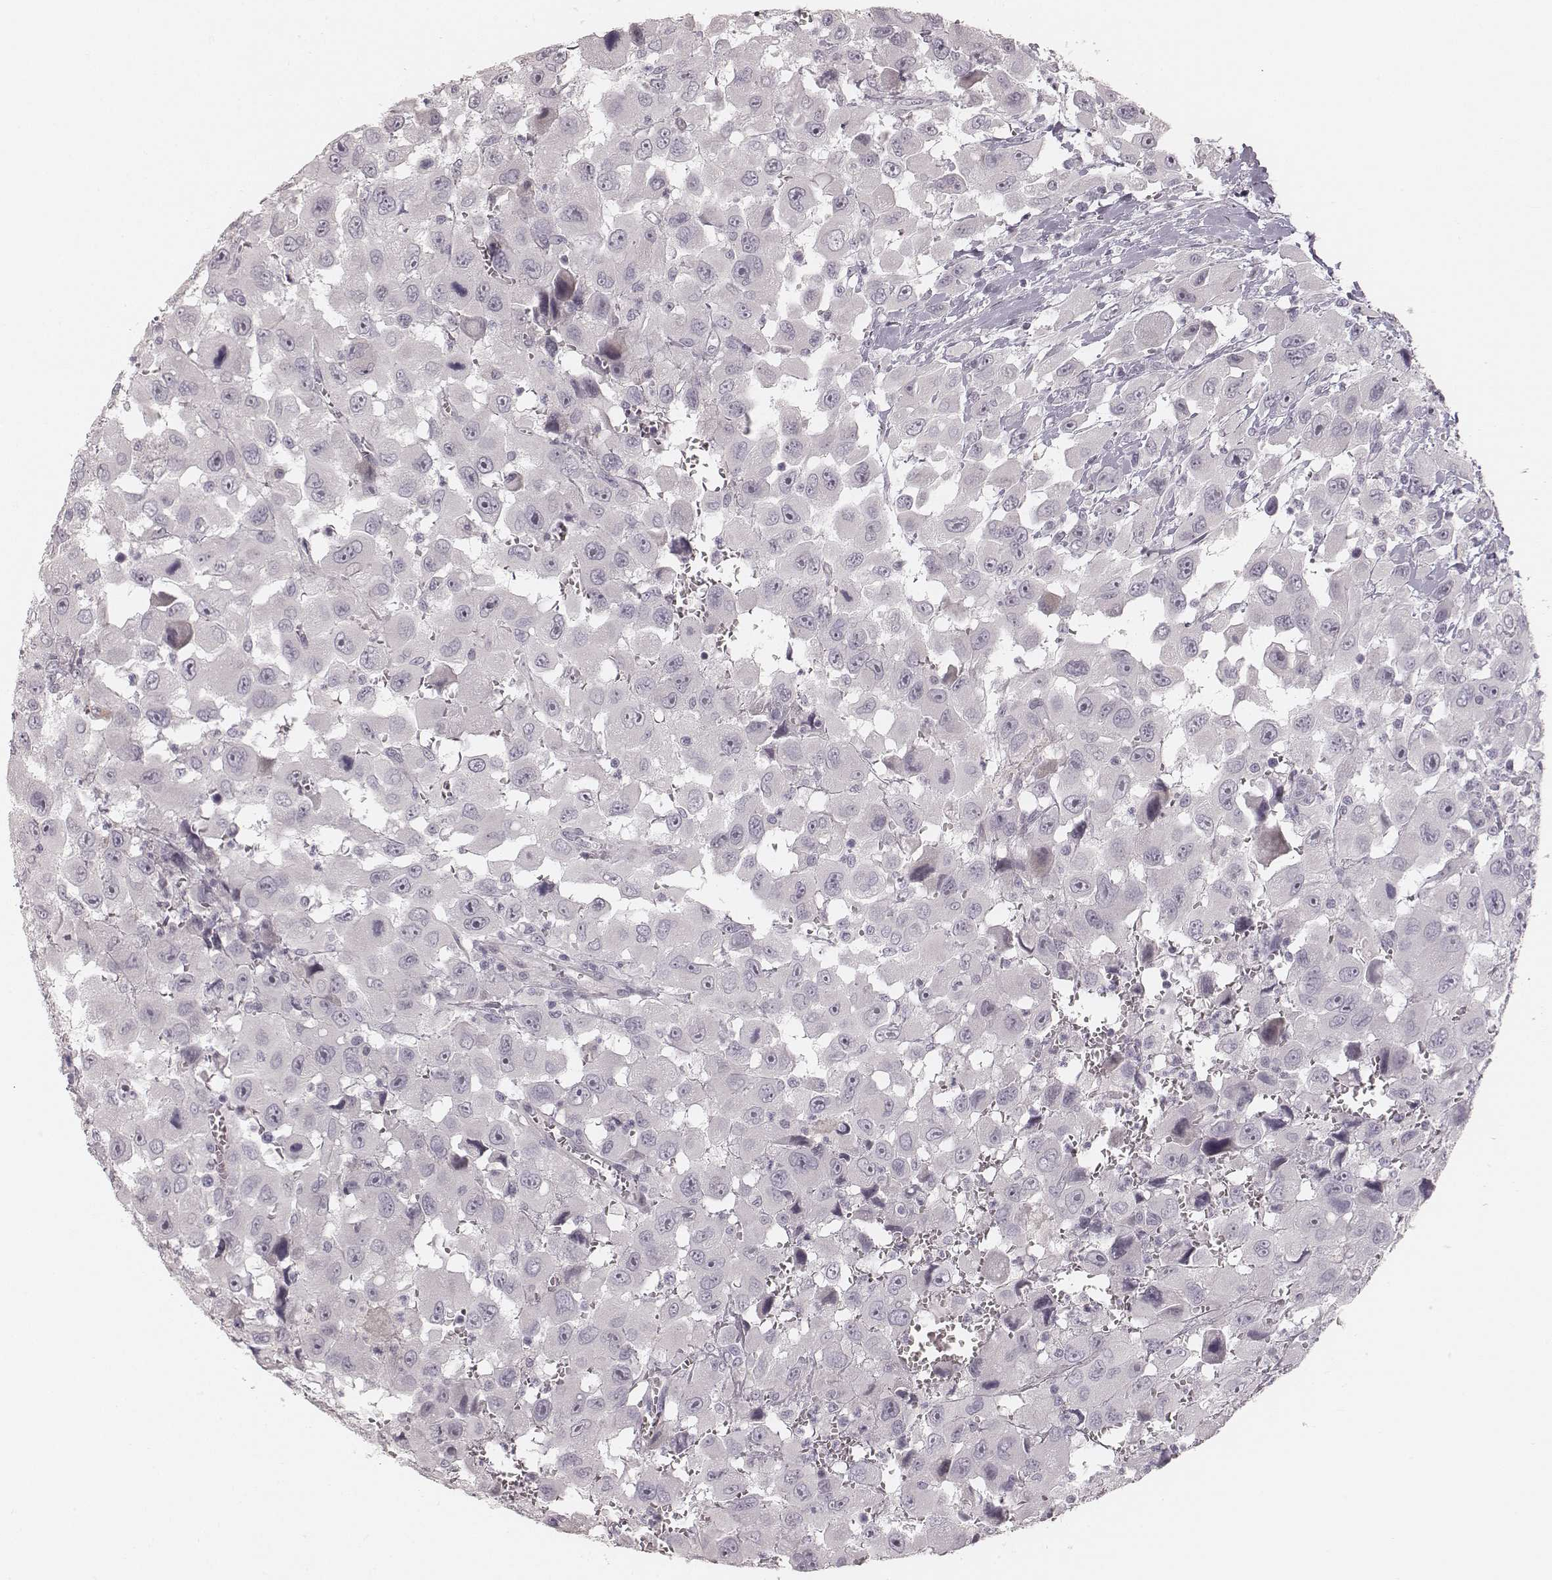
{"staining": {"intensity": "negative", "quantity": "none", "location": "none"}, "tissue": "head and neck cancer", "cell_type": "Tumor cells", "image_type": "cancer", "snomed": [{"axis": "morphology", "description": "Squamous cell carcinoma, NOS"}, {"axis": "morphology", "description": "Squamous cell carcinoma, metastatic, NOS"}, {"axis": "topography", "description": "Oral tissue"}, {"axis": "topography", "description": "Head-Neck"}], "caption": "Protein analysis of head and neck cancer (metastatic squamous cell carcinoma) displays no significant positivity in tumor cells.", "gene": "SPATA24", "patient": {"sex": "female", "age": 85}}